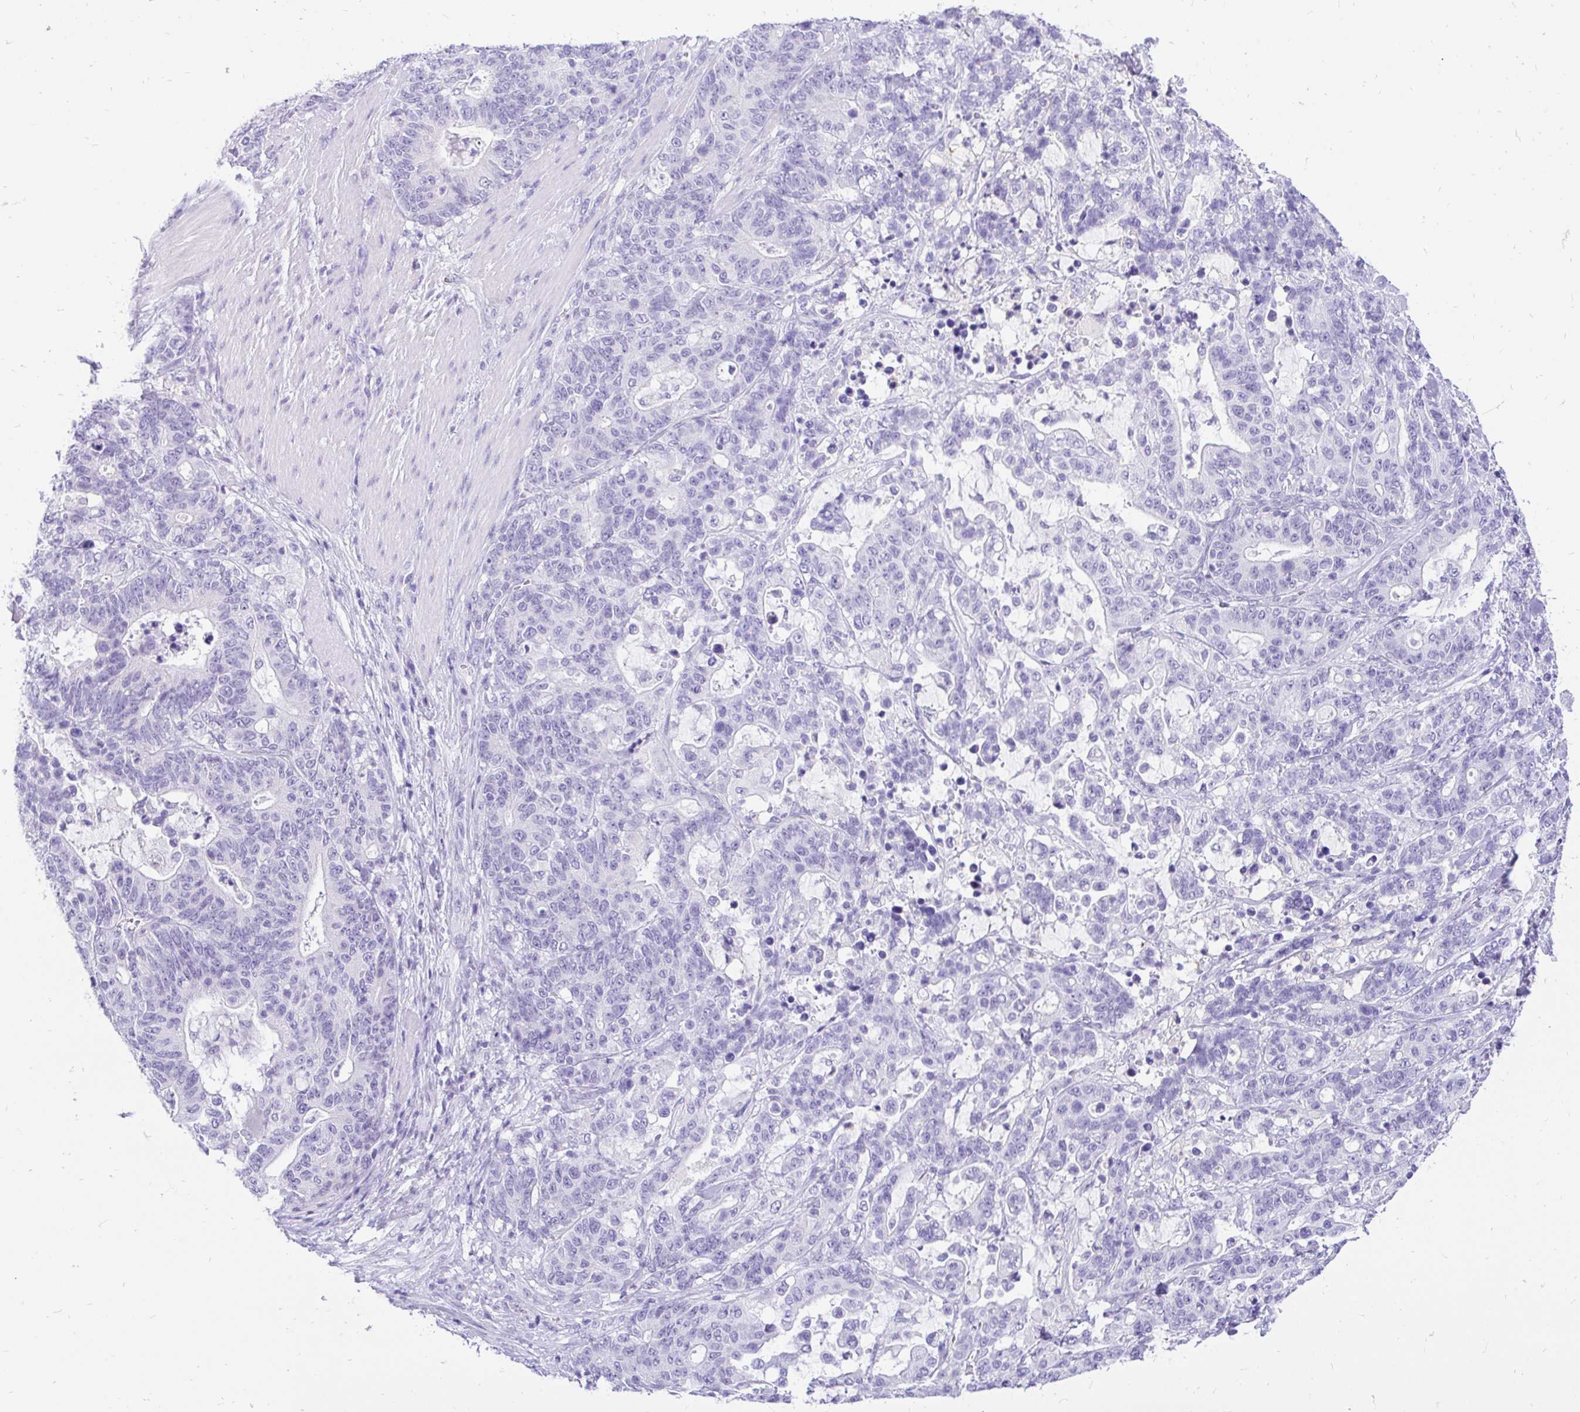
{"staining": {"intensity": "negative", "quantity": "none", "location": "none"}, "tissue": "stomach cancer", "cell_type": "Tumor cells", "image_type": "cancer", "snomed": [{"axis": "morphology", "description": "Normal tissue, NOS"}, {"axis": "morphology", "description": "Adenocarcinoma, NOS"}, {"axis": "topography", "description": "Stomach"}], "caption": "DAB (3,3'-diaminobenzidine) immunohistochemical staining of human stomach adenocarcinoma displays no significant expression in tumor cells.", "gene": "FATE1", "patient": {"sex": "female", "age": 64}}